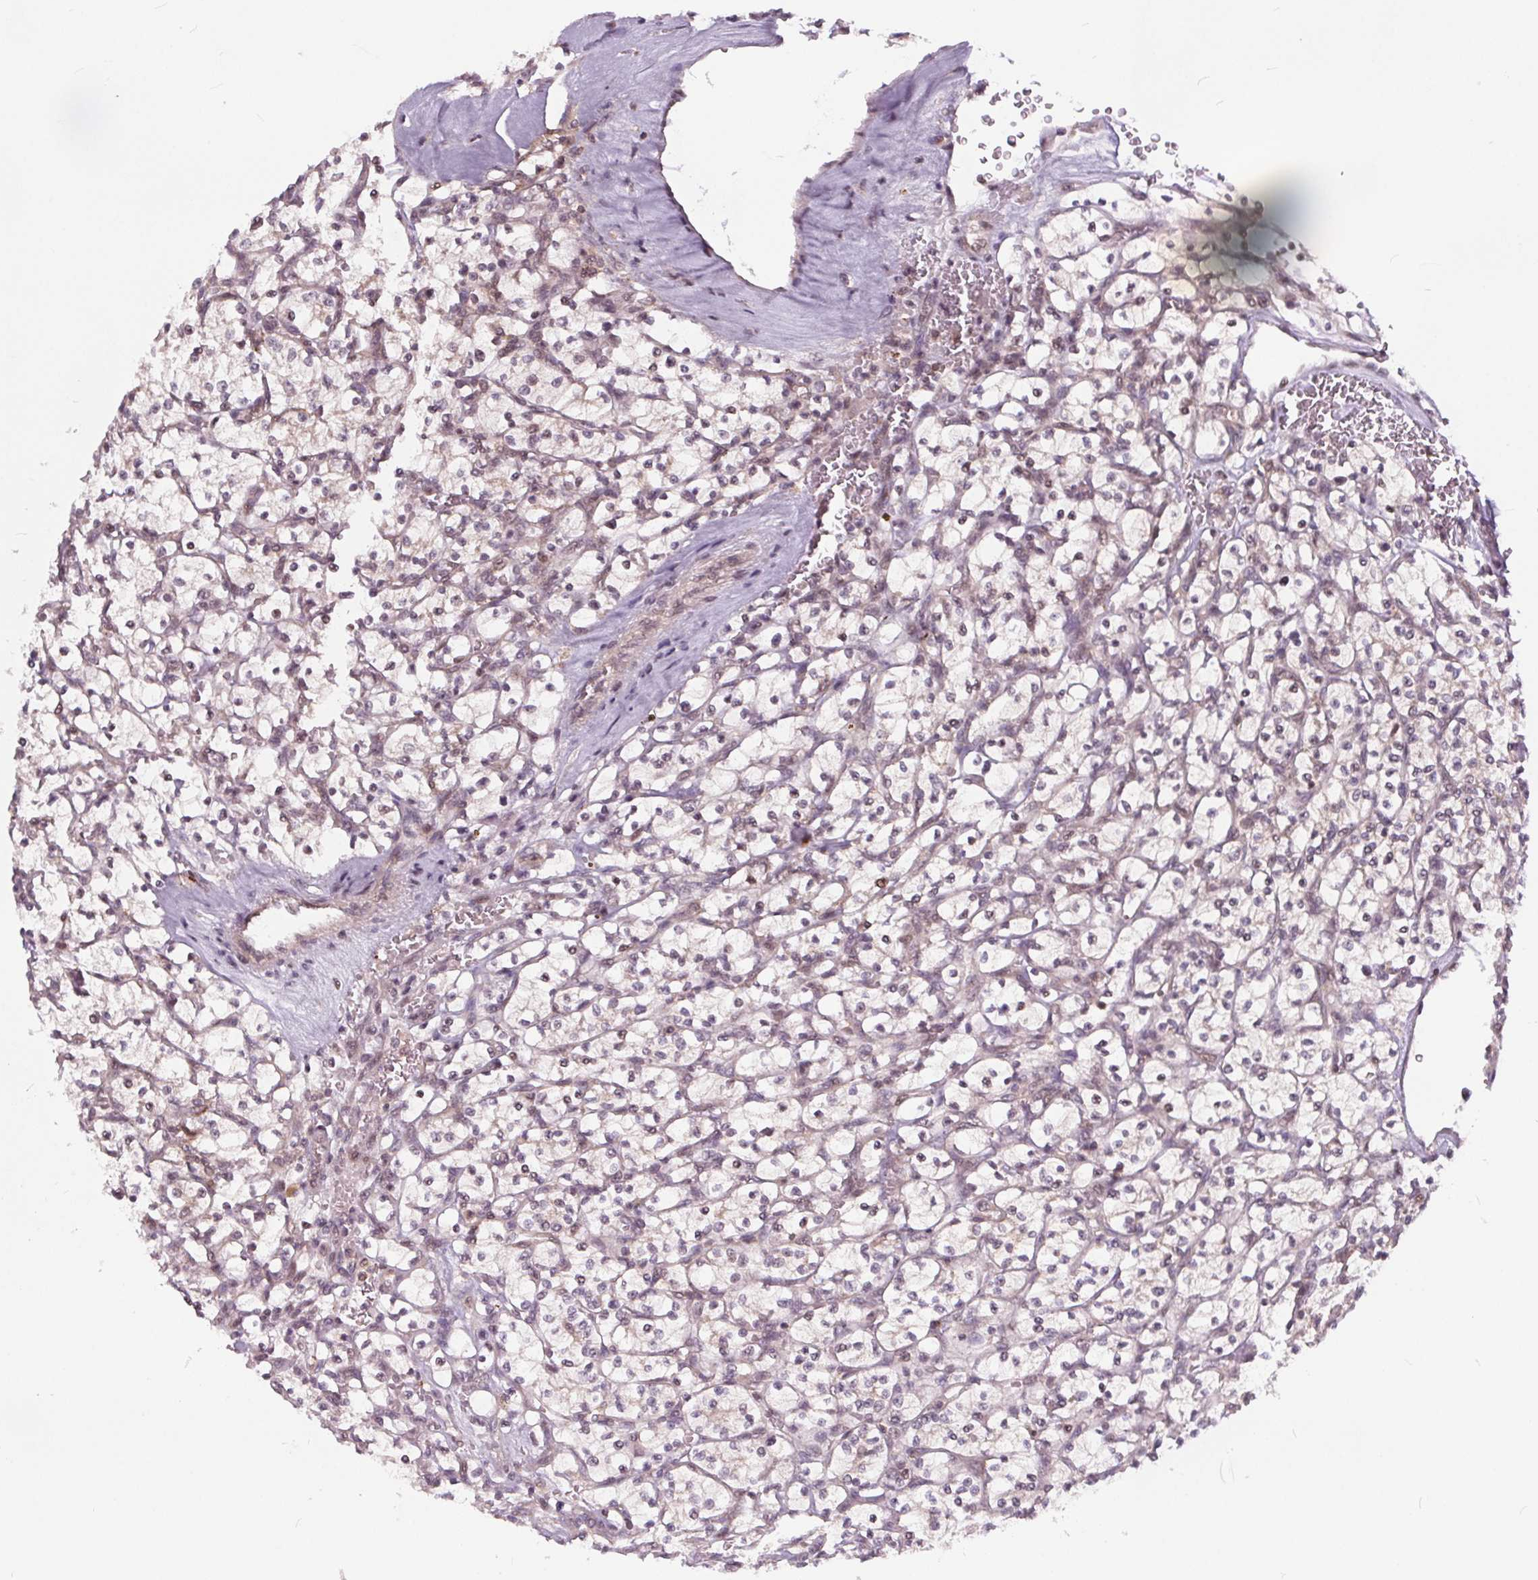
{"staining": {"intensity": "negative", "quantity": "none", "location": "none"}, "tissue": "renal cancer", "cell_type": "Tumor cells", "image_type": "cancer", "snomed": [{"axis": "morphology", "description": "Adenocarcinoma, NOS"}, {"axis": "topography", "description": "Kidney"}], "caption": "DAB (3,3'-diaminobenzidine) immunohistochemical staining of renal cancer shows no significant positivity in tumor cells.", "gene": "HIF1AN", "patient": {"sex": "female", "age": 64}}